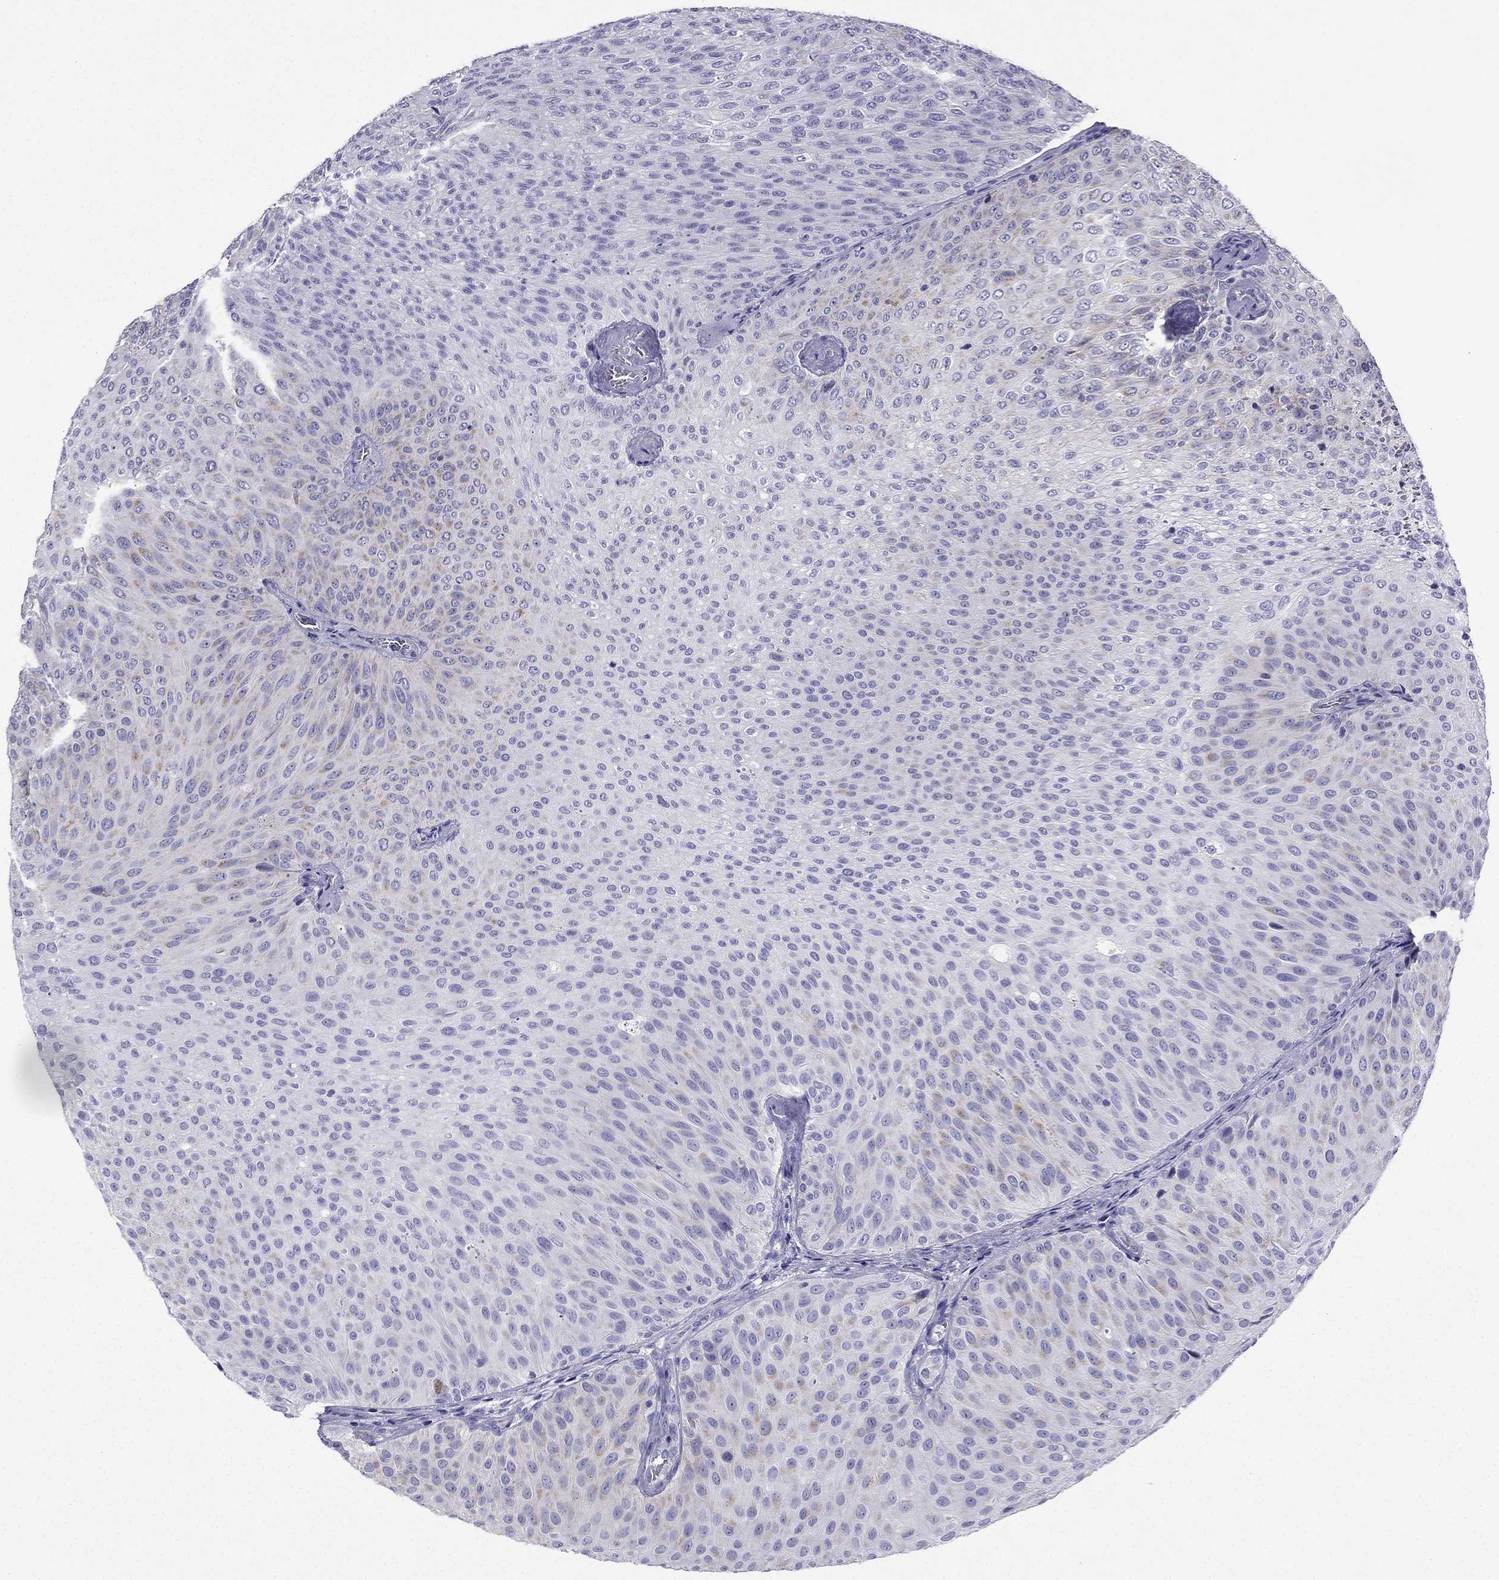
{"staining": {"intensity": "weak", "quantity": "<25%", "location": "cytoplasmic/membranous"}, "tissue": "urothelial cancer", "cell_type": "Tumor cells", "image_type": "cancer", "snomed": [{"axis": "morphology", "description": "Urothelial carcinoma, Low grade"}, {"axis": "topography", "description": "Urinary bladder"}], "caption": "Low-grade urothelial carcinoma was stained to show a protein in brown. There is no significant positivity in tumor cells.", "gene": "KIF5A", "patient": {"sex": "male", "age": 78}}